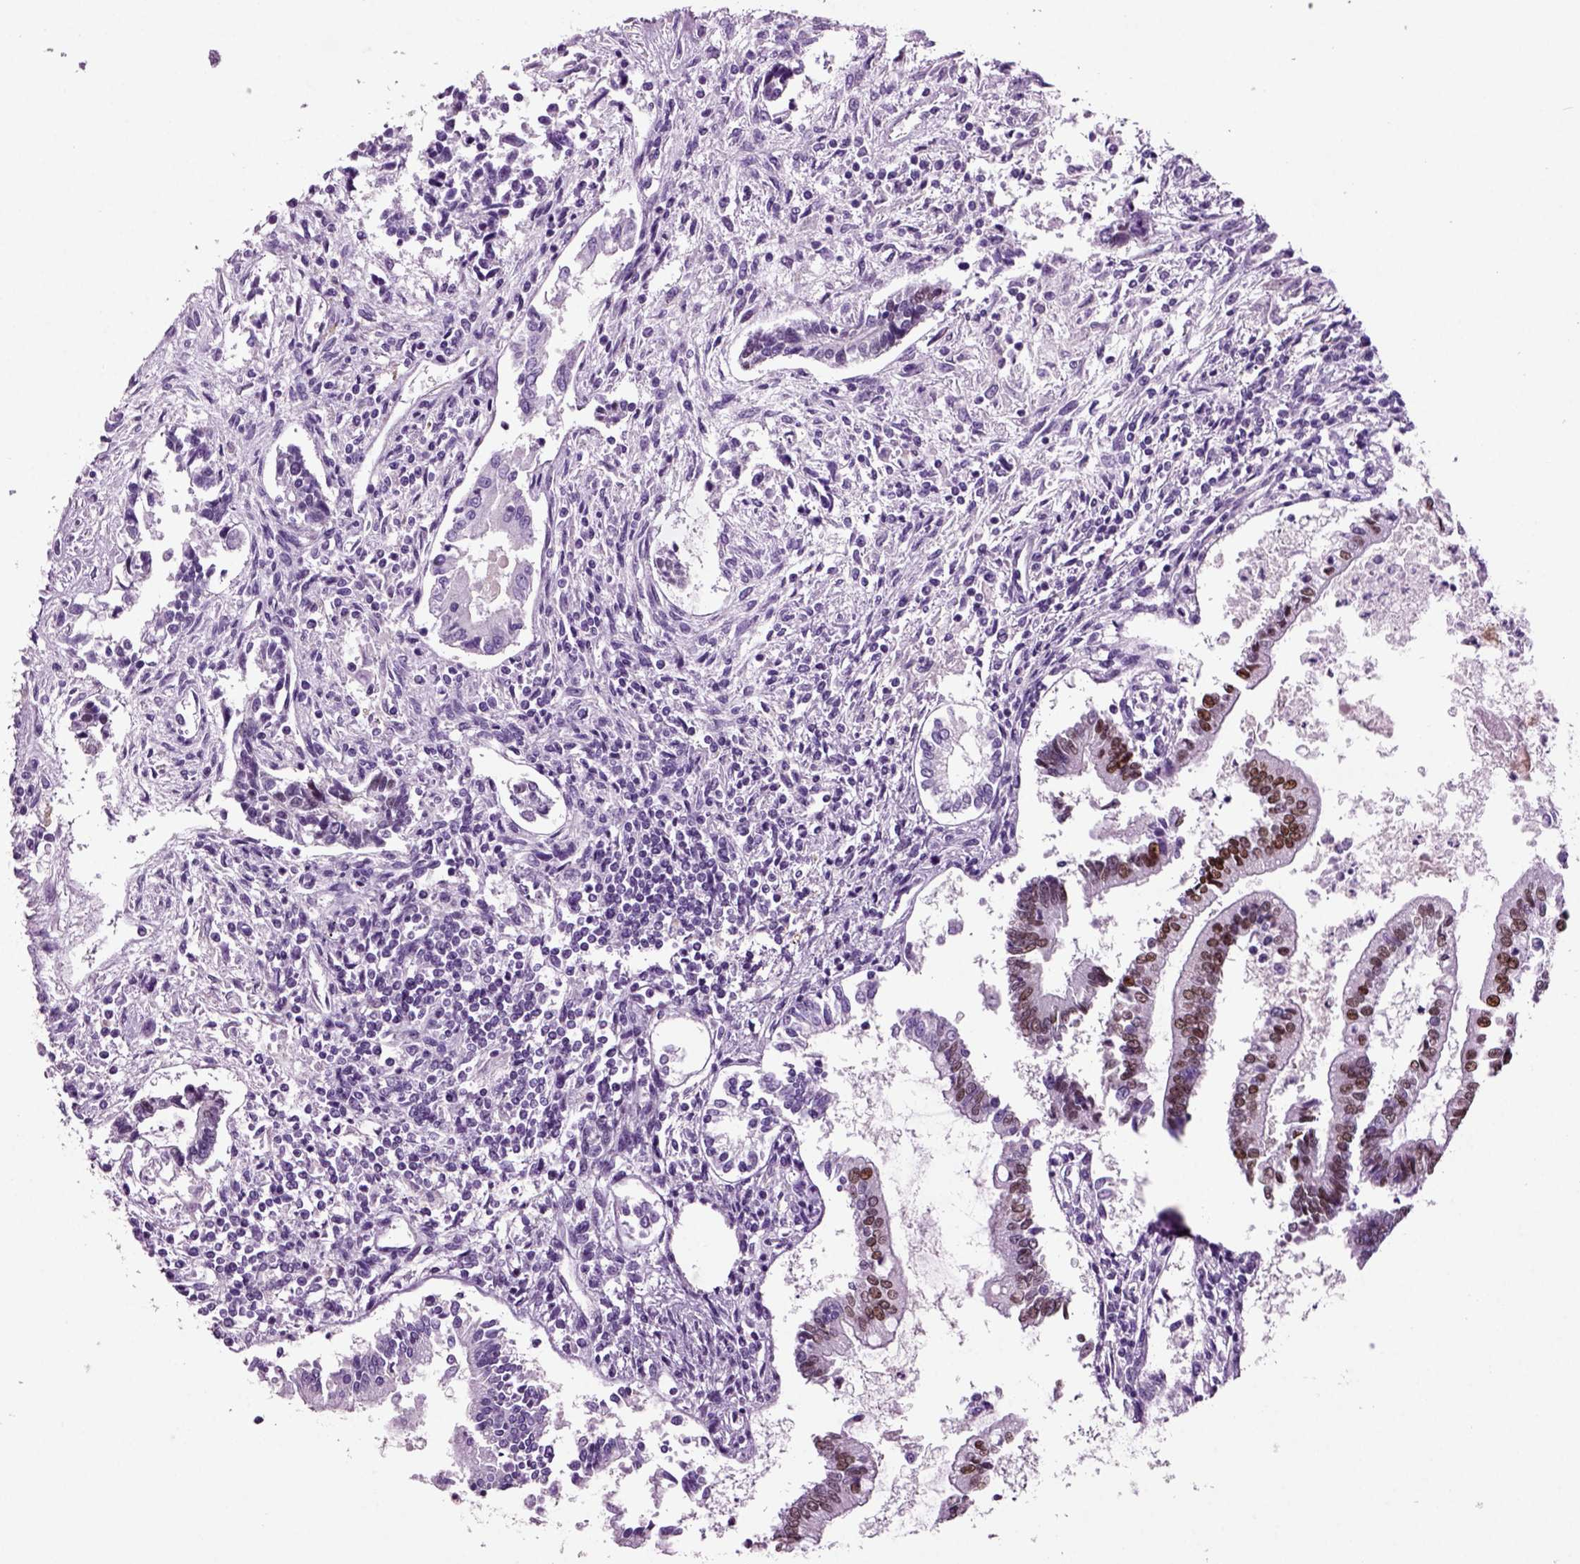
{"staining": {"intensity": "strong", "quantity": "25%-75%", "location": "nuclear"}, "tissue": "testis cancer", "cell_type": "Tumor cells", "image_type": "cancer", "snomed": [{"axis": "morphology", "description": "Carcinoma, Embryonal, NOS"}, {"axis": "topography", "description": "Testis"}], "caption": "The histopathology image shows immunohistochemical staining of embryonal carcinoma (testis). There is strong nuclear staining is identified in about 25%-75% of tumor cells.", "gene": "ARID3A", "patient": {"sex": "male", "age": 37}}